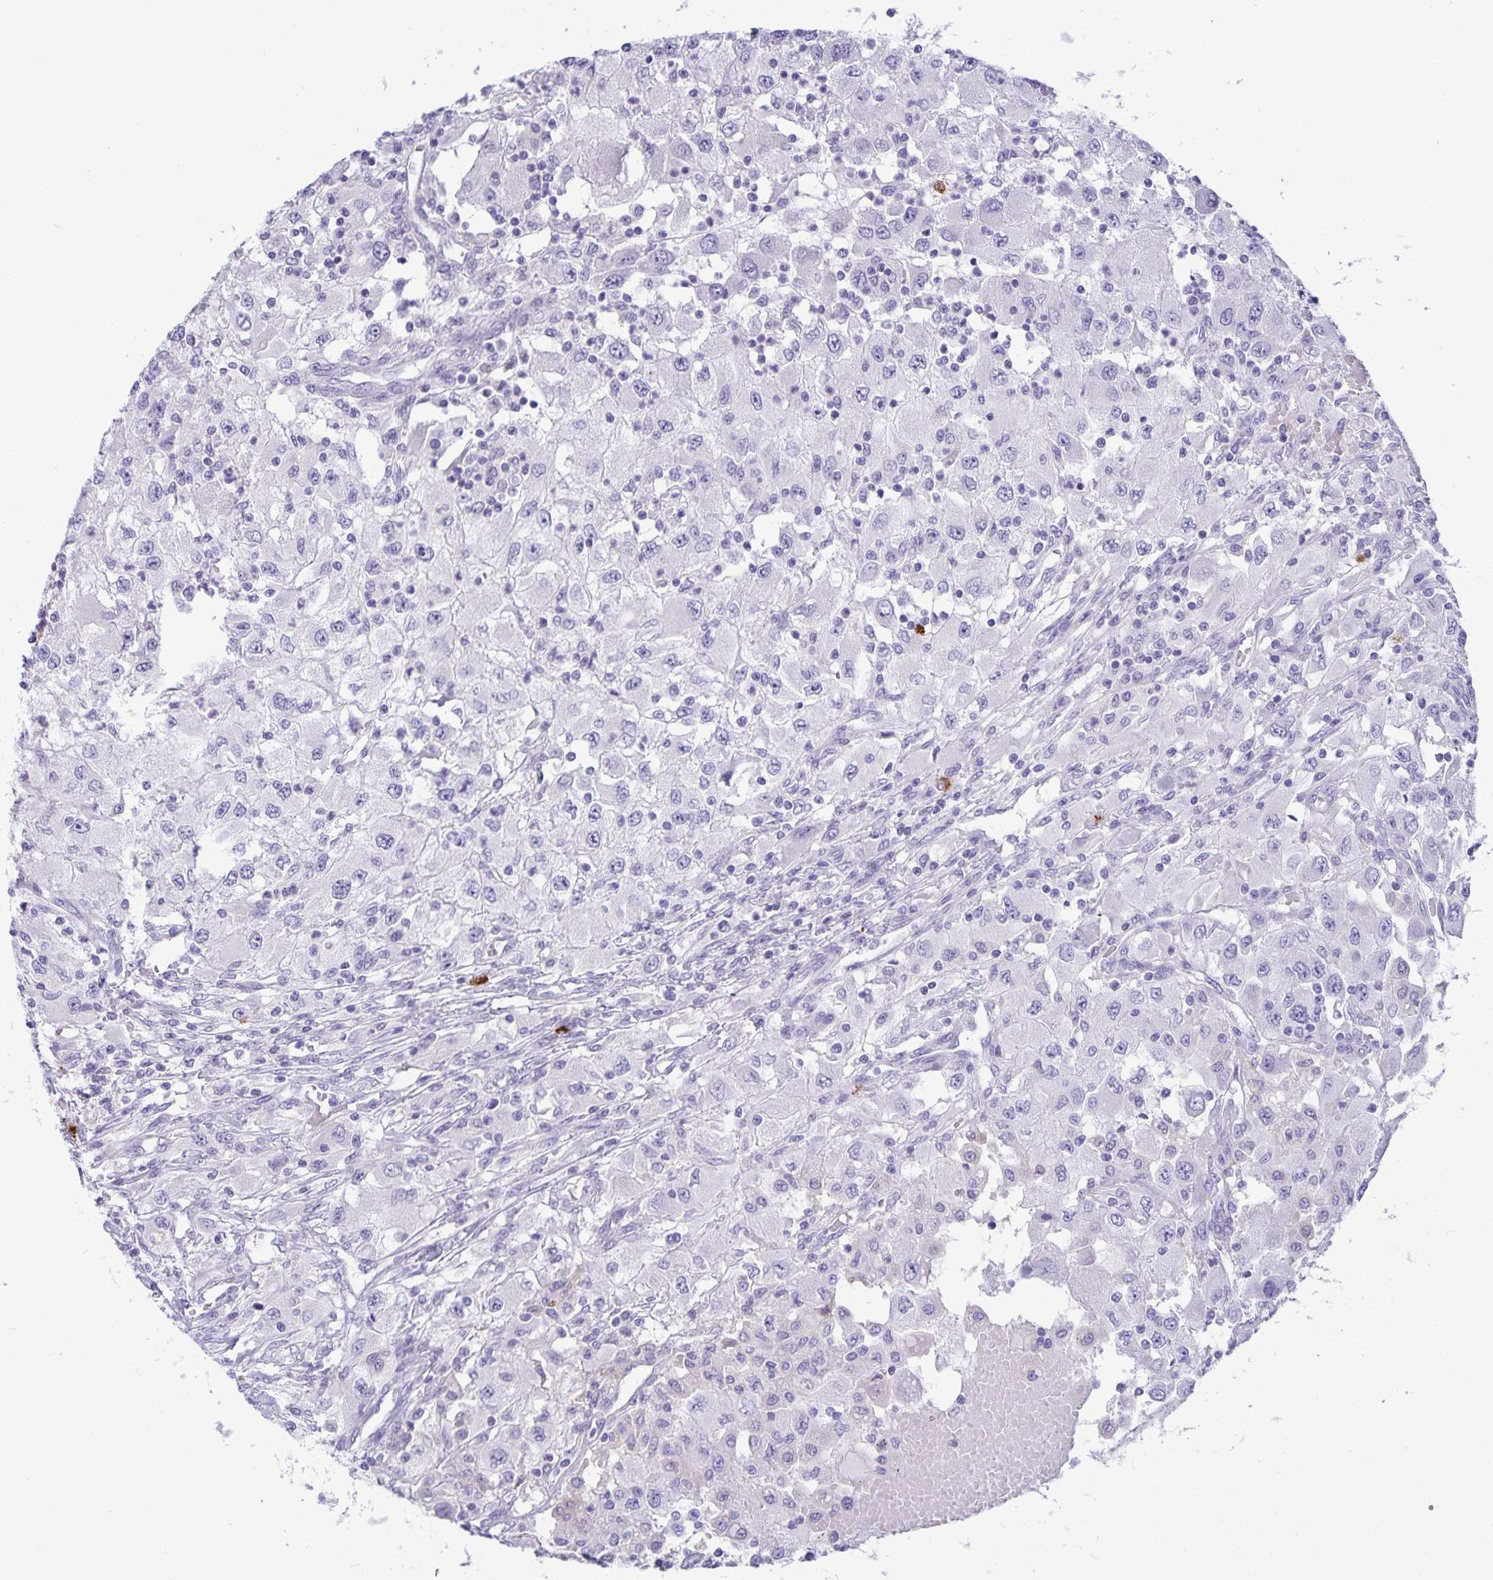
{"staining": {"intensity": "negative", "quantity": "none", "location": "none"}, "tissue": "renal cancer", "cell_type": "Tumor cells", "image_type": "cancer", "snomed": [{"axis": "morphology", "description": "Adenocarcinoma, NOS"}, {"axis": "topography", "description": "Kidney"}], "caption": "Renal adenocarcinoma was stained to show a protein in brown. There is no significant staining in tumor cells.", "gene": "IBTK", "patient": {"sex": "female", "age": 67}}